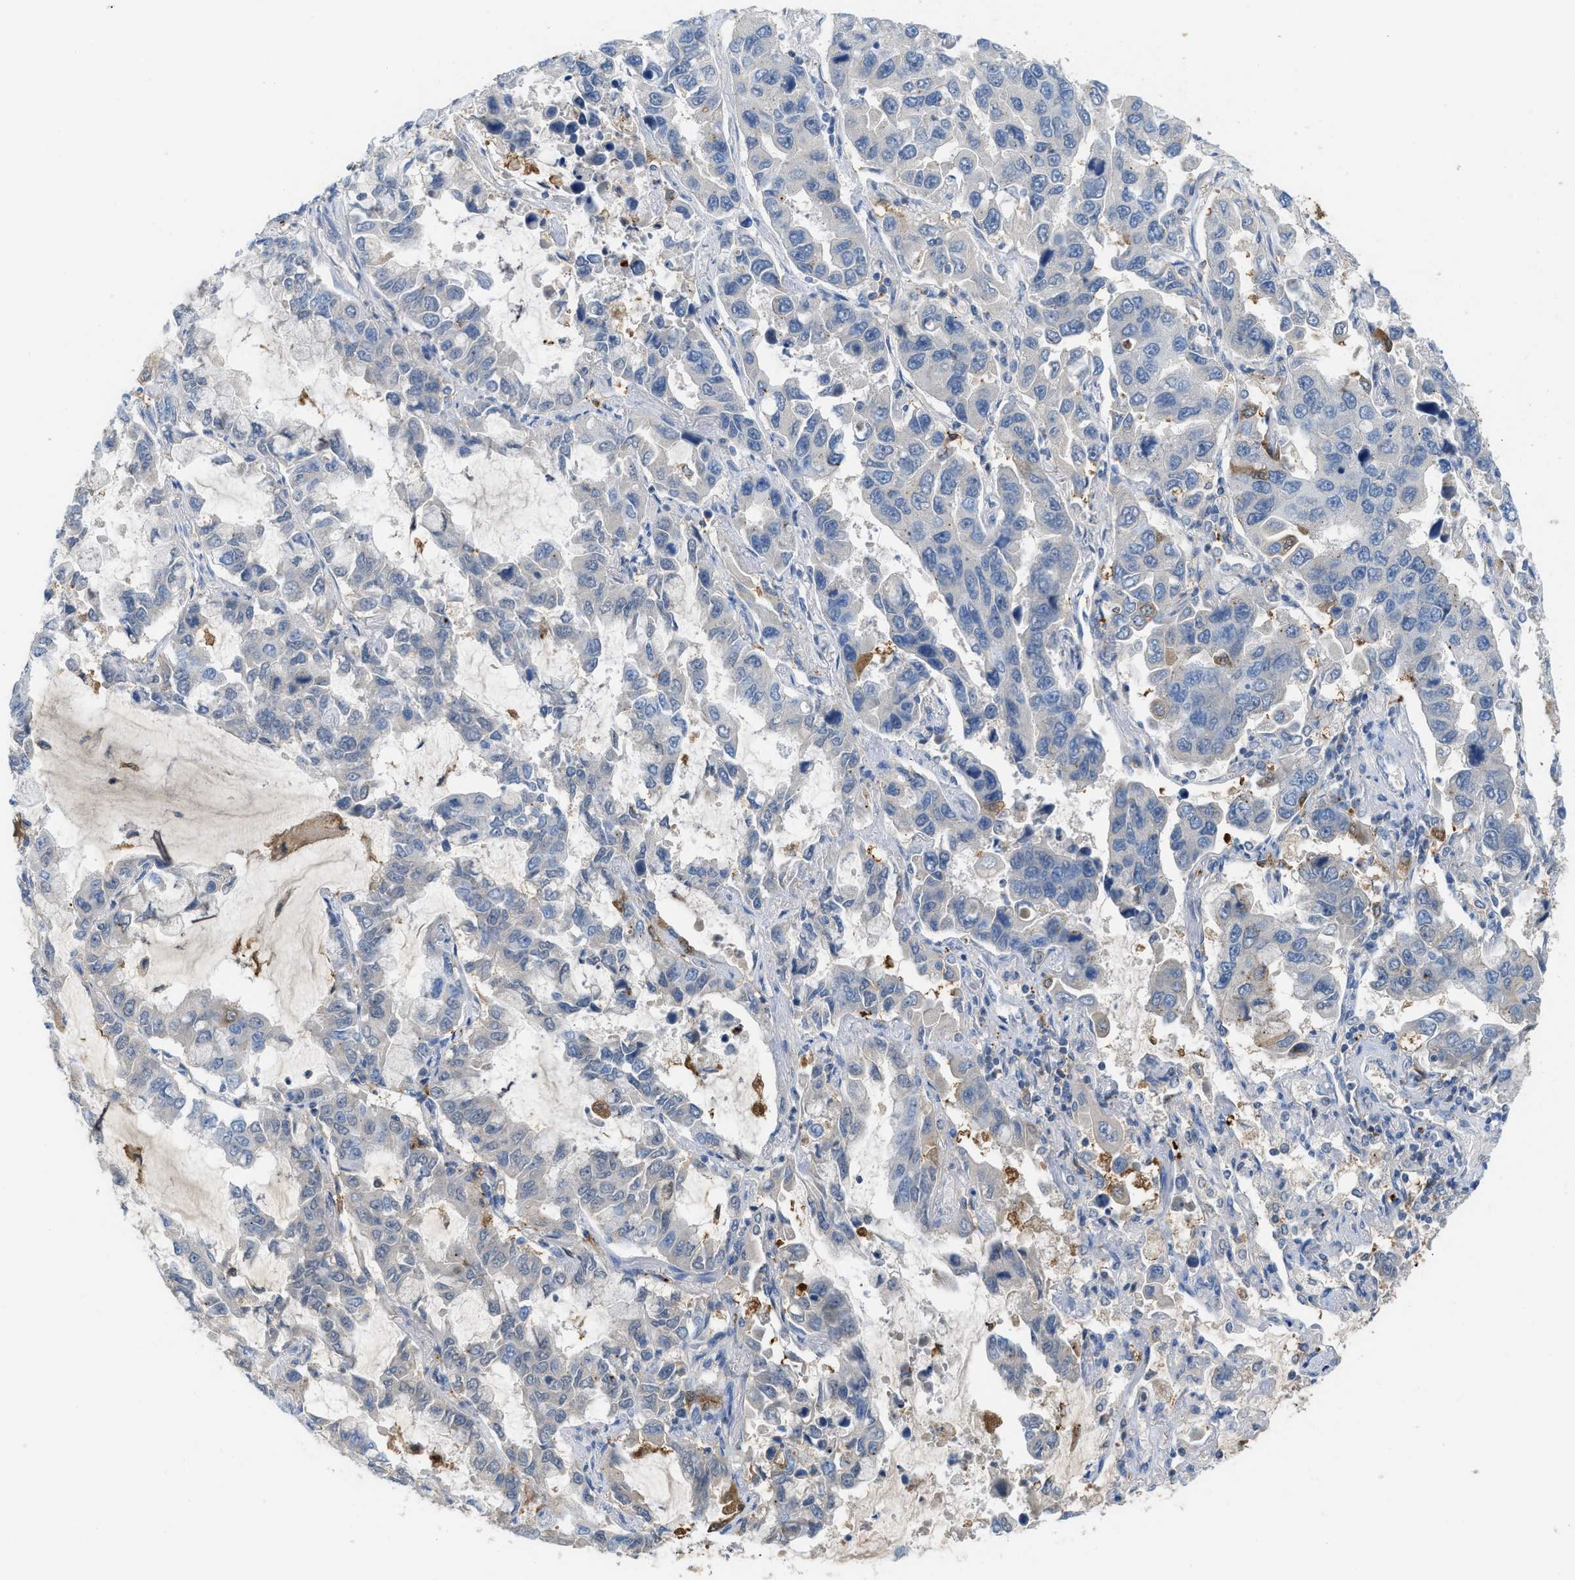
{"staining": {"intensity": "negative", "quantity": "none", "location": "none"}, "tissue": "lung cancer", "cell_type": "Tumor cells", "image_type": "cancer", "snomed": [{"axis": "morphology", "description": "Adenocarcinoma, NOS"}, {"axis": "topography", "description": "Lung"}], "caption": "This is an IHC image of human lung cancer. There is no positivity in tumor cells.", "gene": "CSTB", "patient": {"sex": "male", "age": 64}}